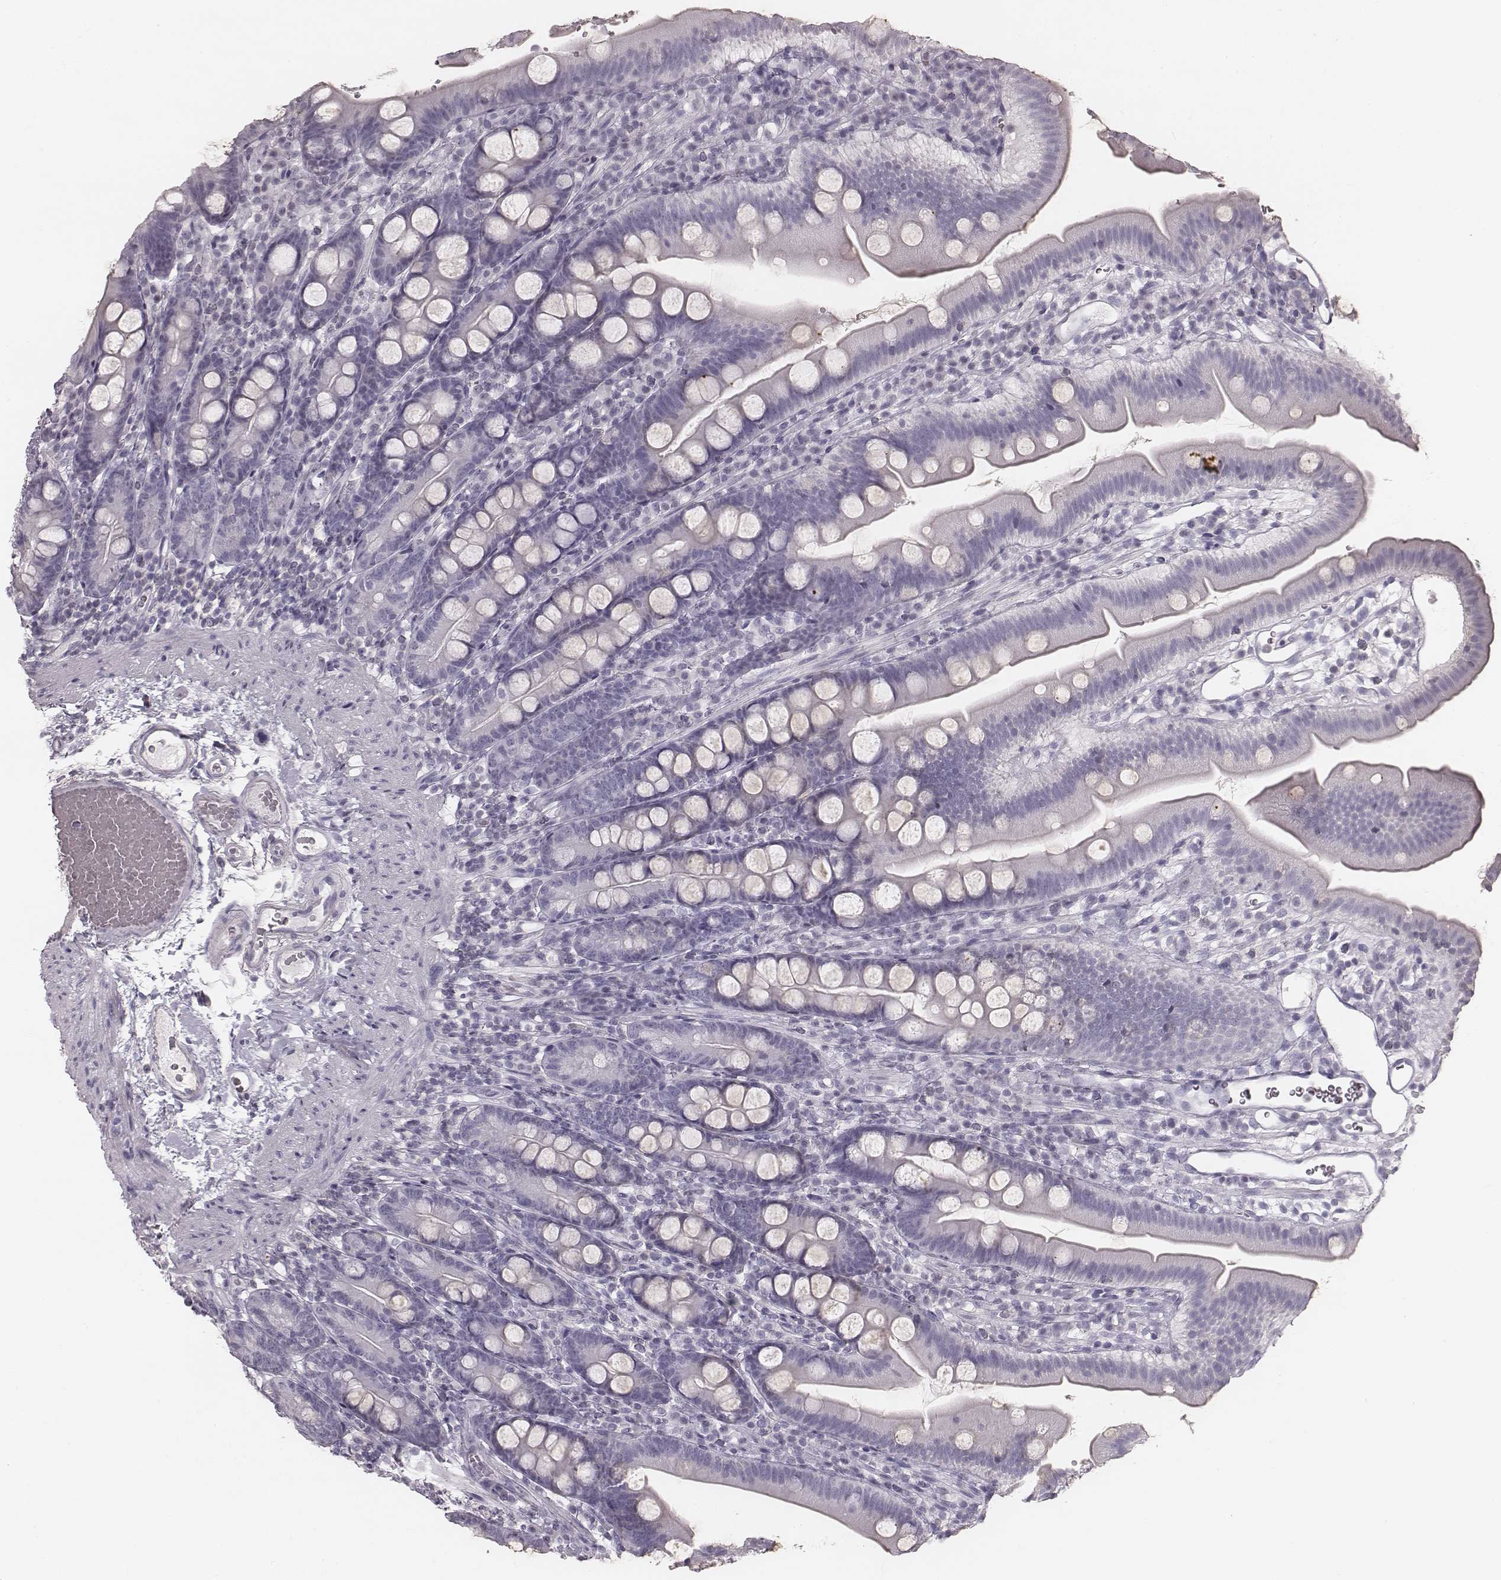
{"staining": {"intensity": "negative", "quantity": "none", "location": "none"}, "tissue": "duodenum", "cell_type": "Glandular cells", "image_type": "normal", "snomed": [{"axis": "morphology", "description": "Normal tissue, NOS"}, {"axis": "topography", "description": "Duodenum"}], "caption": "High power microscopy micrograph of an immunohistochemistry (IHC) photomicrograph of unremarkable duodenum, revealing no significant staining in glandular cells. (DAB IHC visualized using brightfield microscopy, high magnification).", "gene": "ENSG00000285837", "patient": {"sex": "female", "age": 67}}